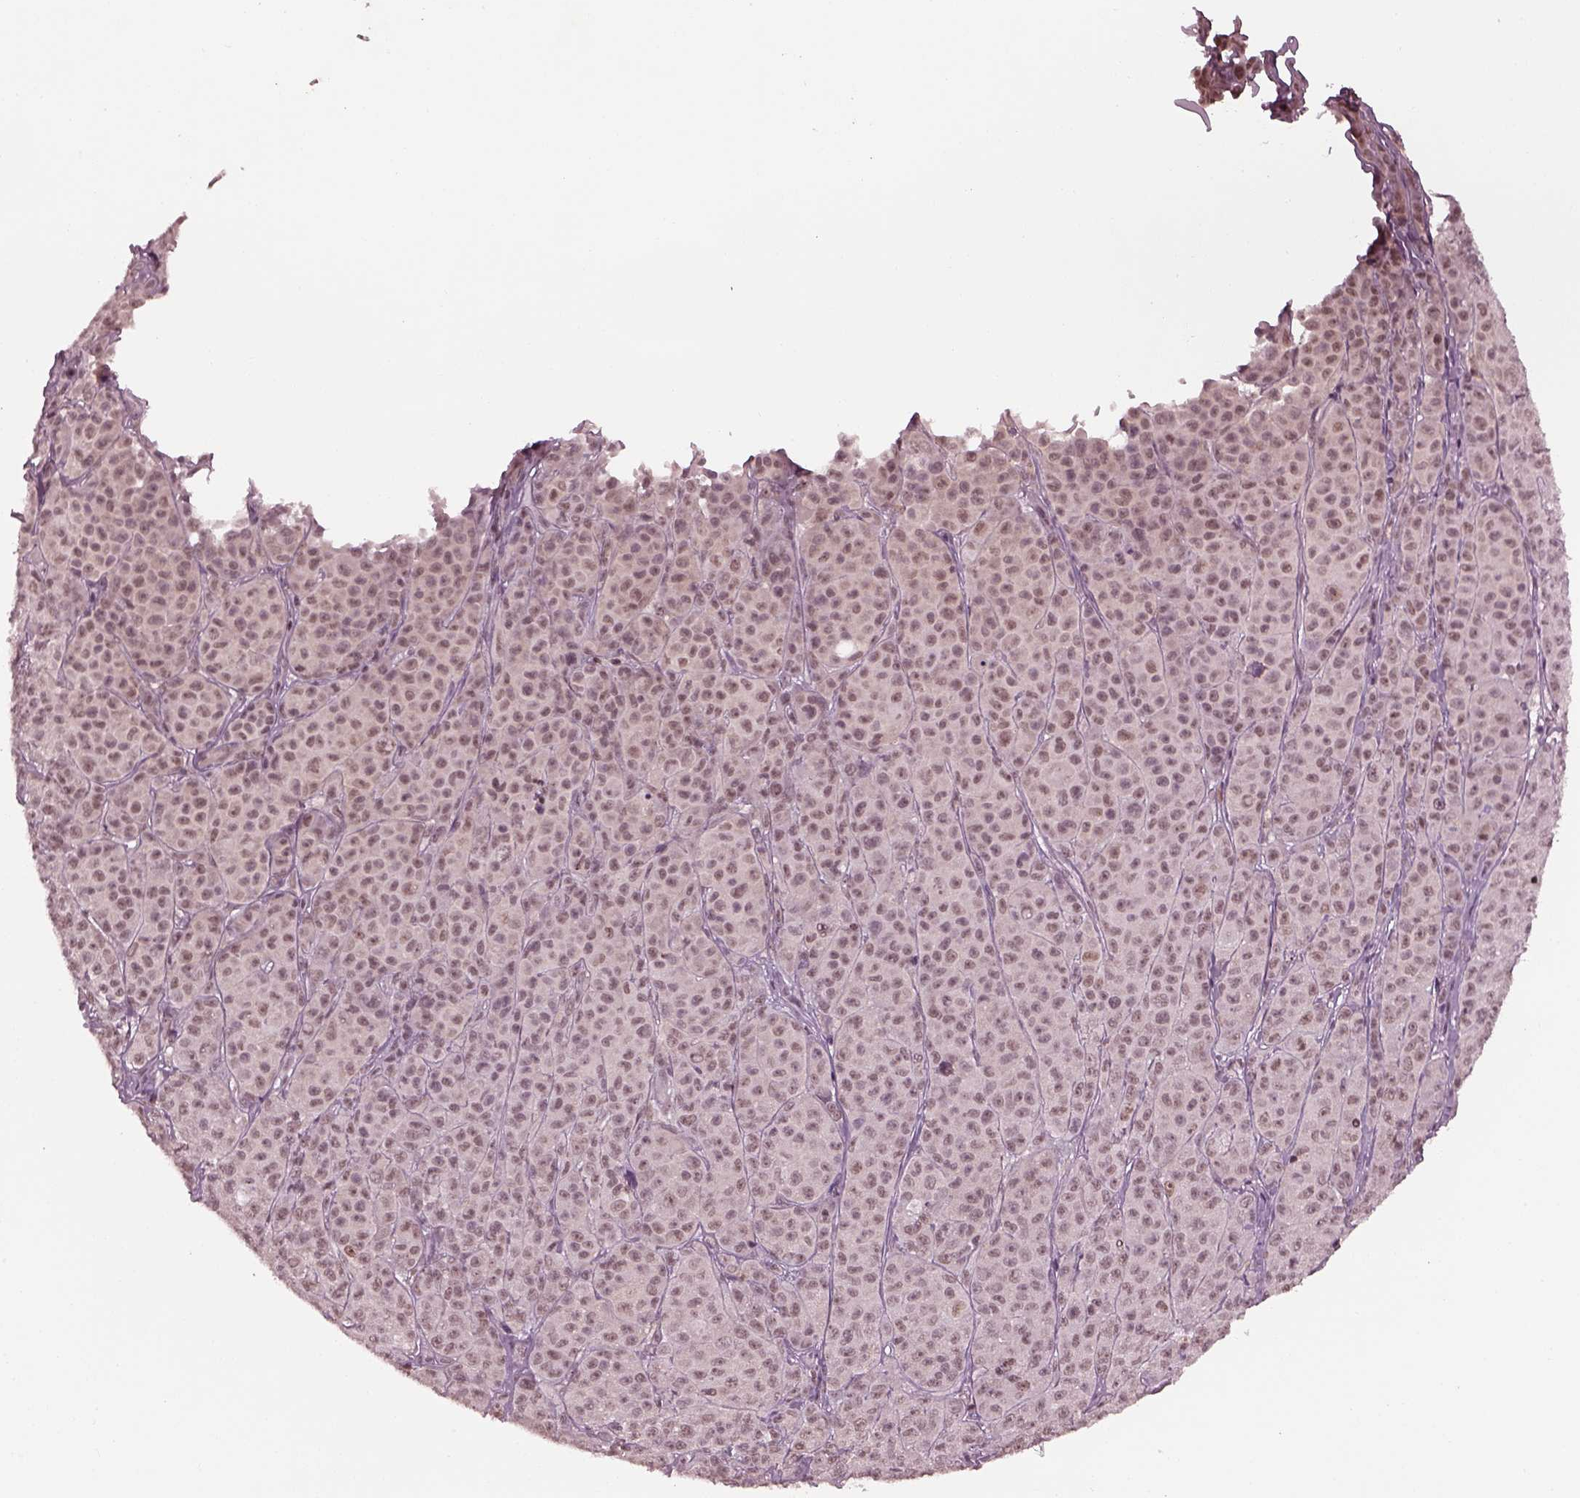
{"staining": {"intensity": "weak", "quantity": "<25%", "location": "nuclear"}, "tissue": "melanoma", "cell_type": "Tumor cells", "image_type": "cancer", "snomed": [{"axis": "morphology", "description": "Malignant melanoma, NOS"}, {"axis": "topography", "description": "Skin"}], "caption": "A high-resolution photomicrograph shows IHC staining of melanoma, which exhibits no significant staining in tumor cells.", "gene": "RUVBL2", "patient": {"sex": "male", "age": 89}}